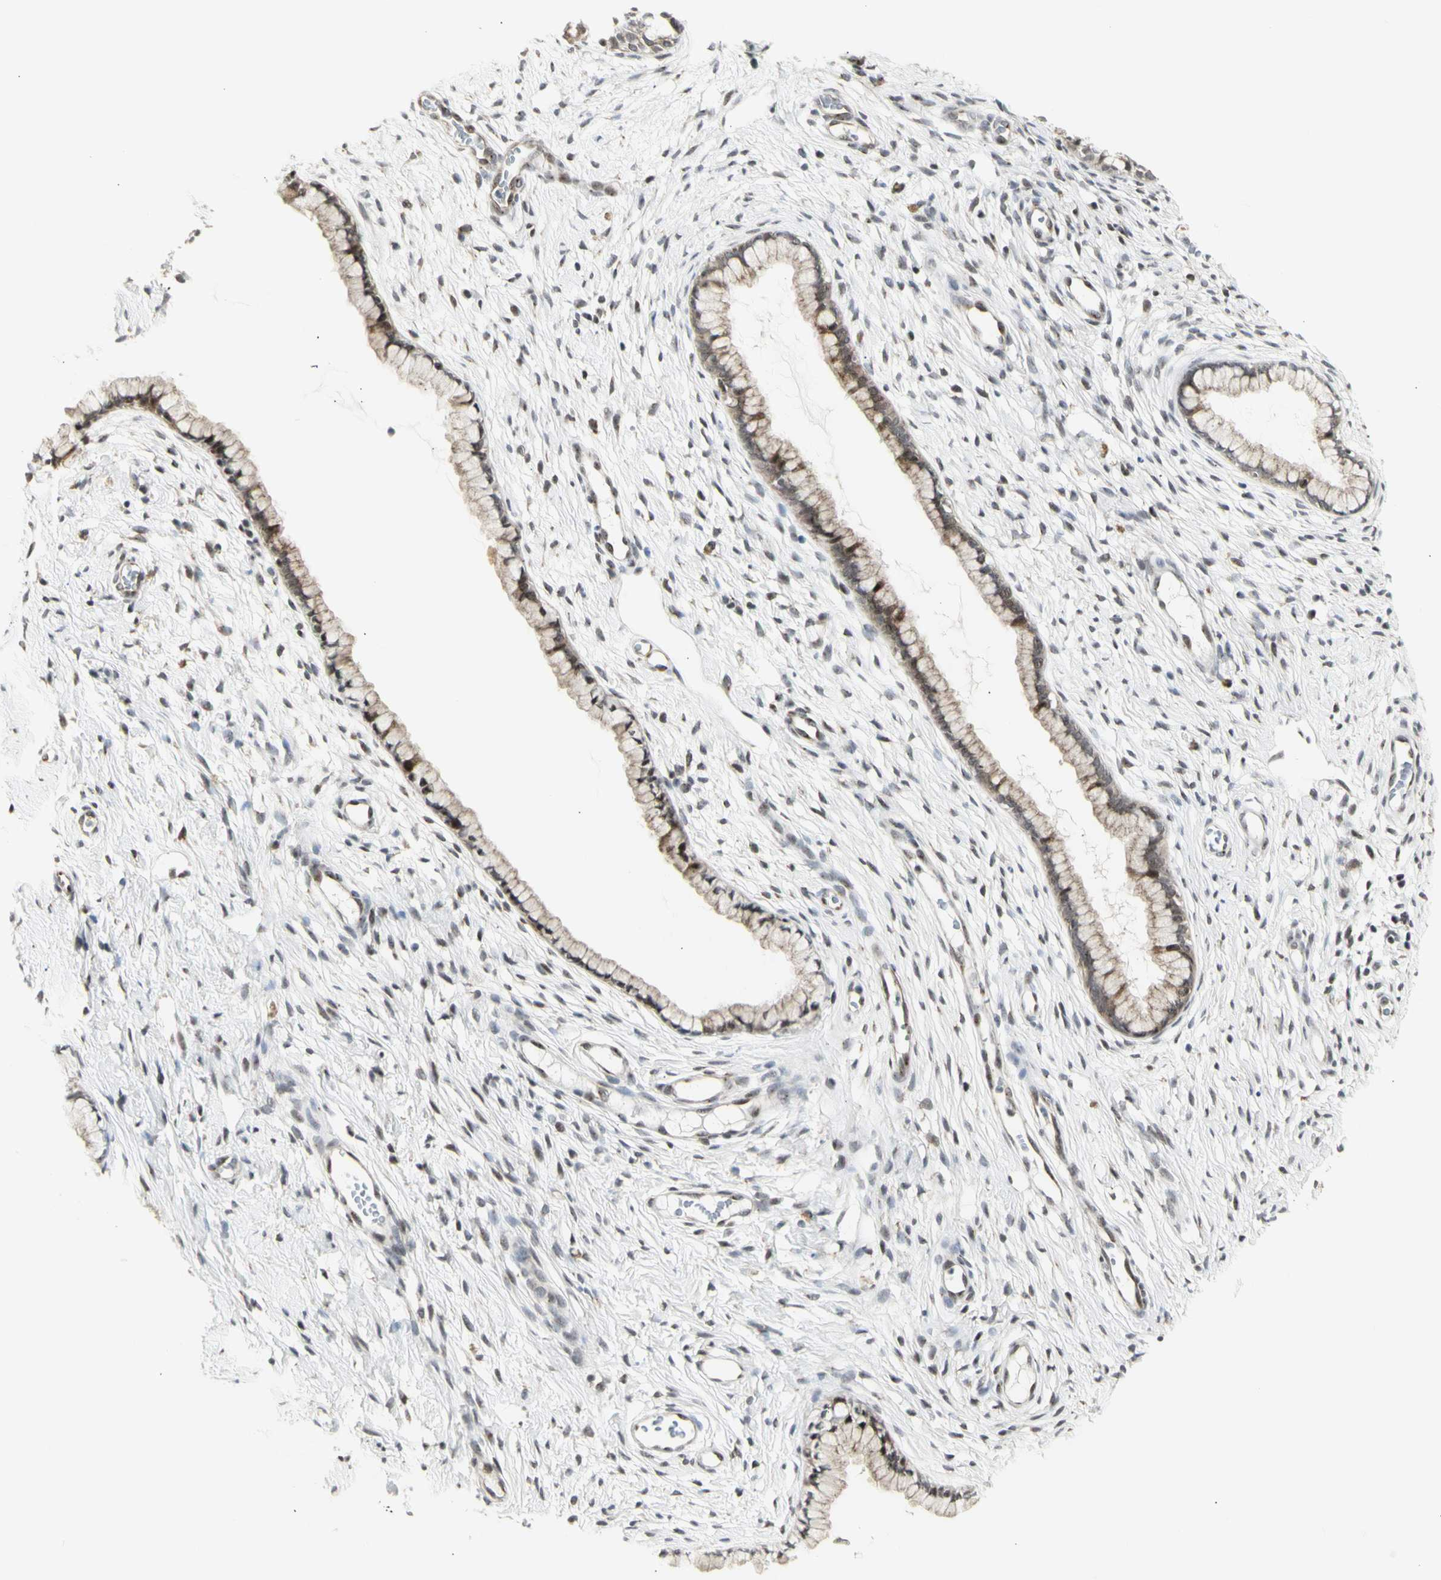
{"staining": {"intensity": "weak", "quantity": ">75%", "location": "cytoplasmic/membranous"}, "tissue": "cervix", "cell_type": "Glandular cells", "image_type": "normal", "snomed": [{"axis": "morphology", "description": "Normal tissue, NOS"}, {"axis": "topography", "description": "Cervix"}], "caption": "Immunohistochemistry (IHC) (DAB) staining of normal human cervix exhibits weak cytoplasmic/membranous protein positivity in approximately >75% of glandular cells.", "gene": "DHRS7B", "patient": {"sex": "female", "age": 65}}